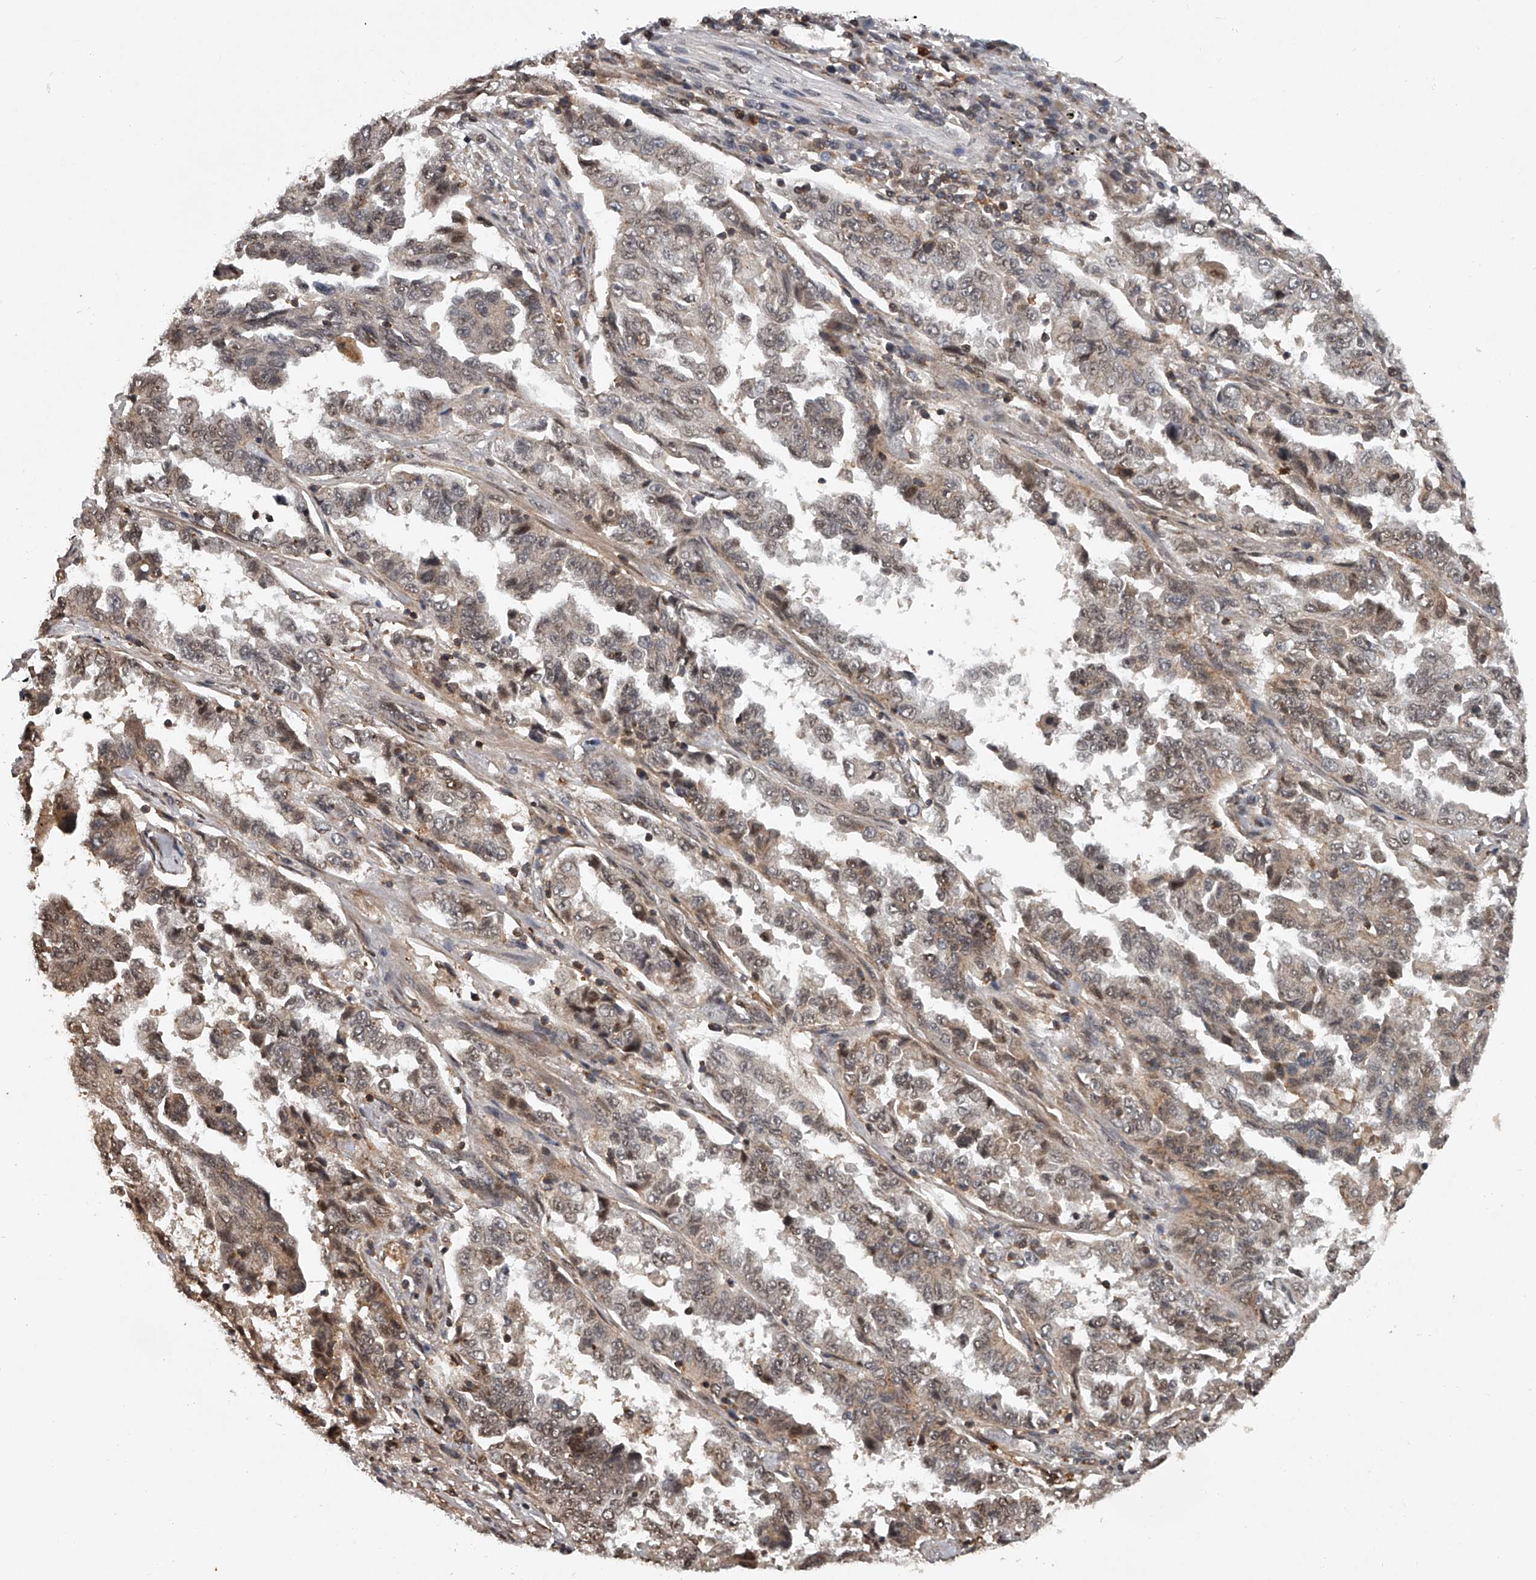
{"staining": {"intensity": "weak", "quantity": ">75%", "location": "cytoplasmic/membranous,nuclear"}, "tissue": "lung cancer", "cell_type": "Tumor cells", "image_type": "cancer", "snomed": [{"axis": "morphology", "description": "Adenocarcinoma, NOS"}, {"axis": "topography", "description": "Lung"}], "caption": "Weak cytoplasmic/membranous and nuclear expression is present in about >75% of tumor cells in adenocarcinoma (lung).", "gene": "PLEKHG1", "patient": {"sex": "female", "age": 51}}